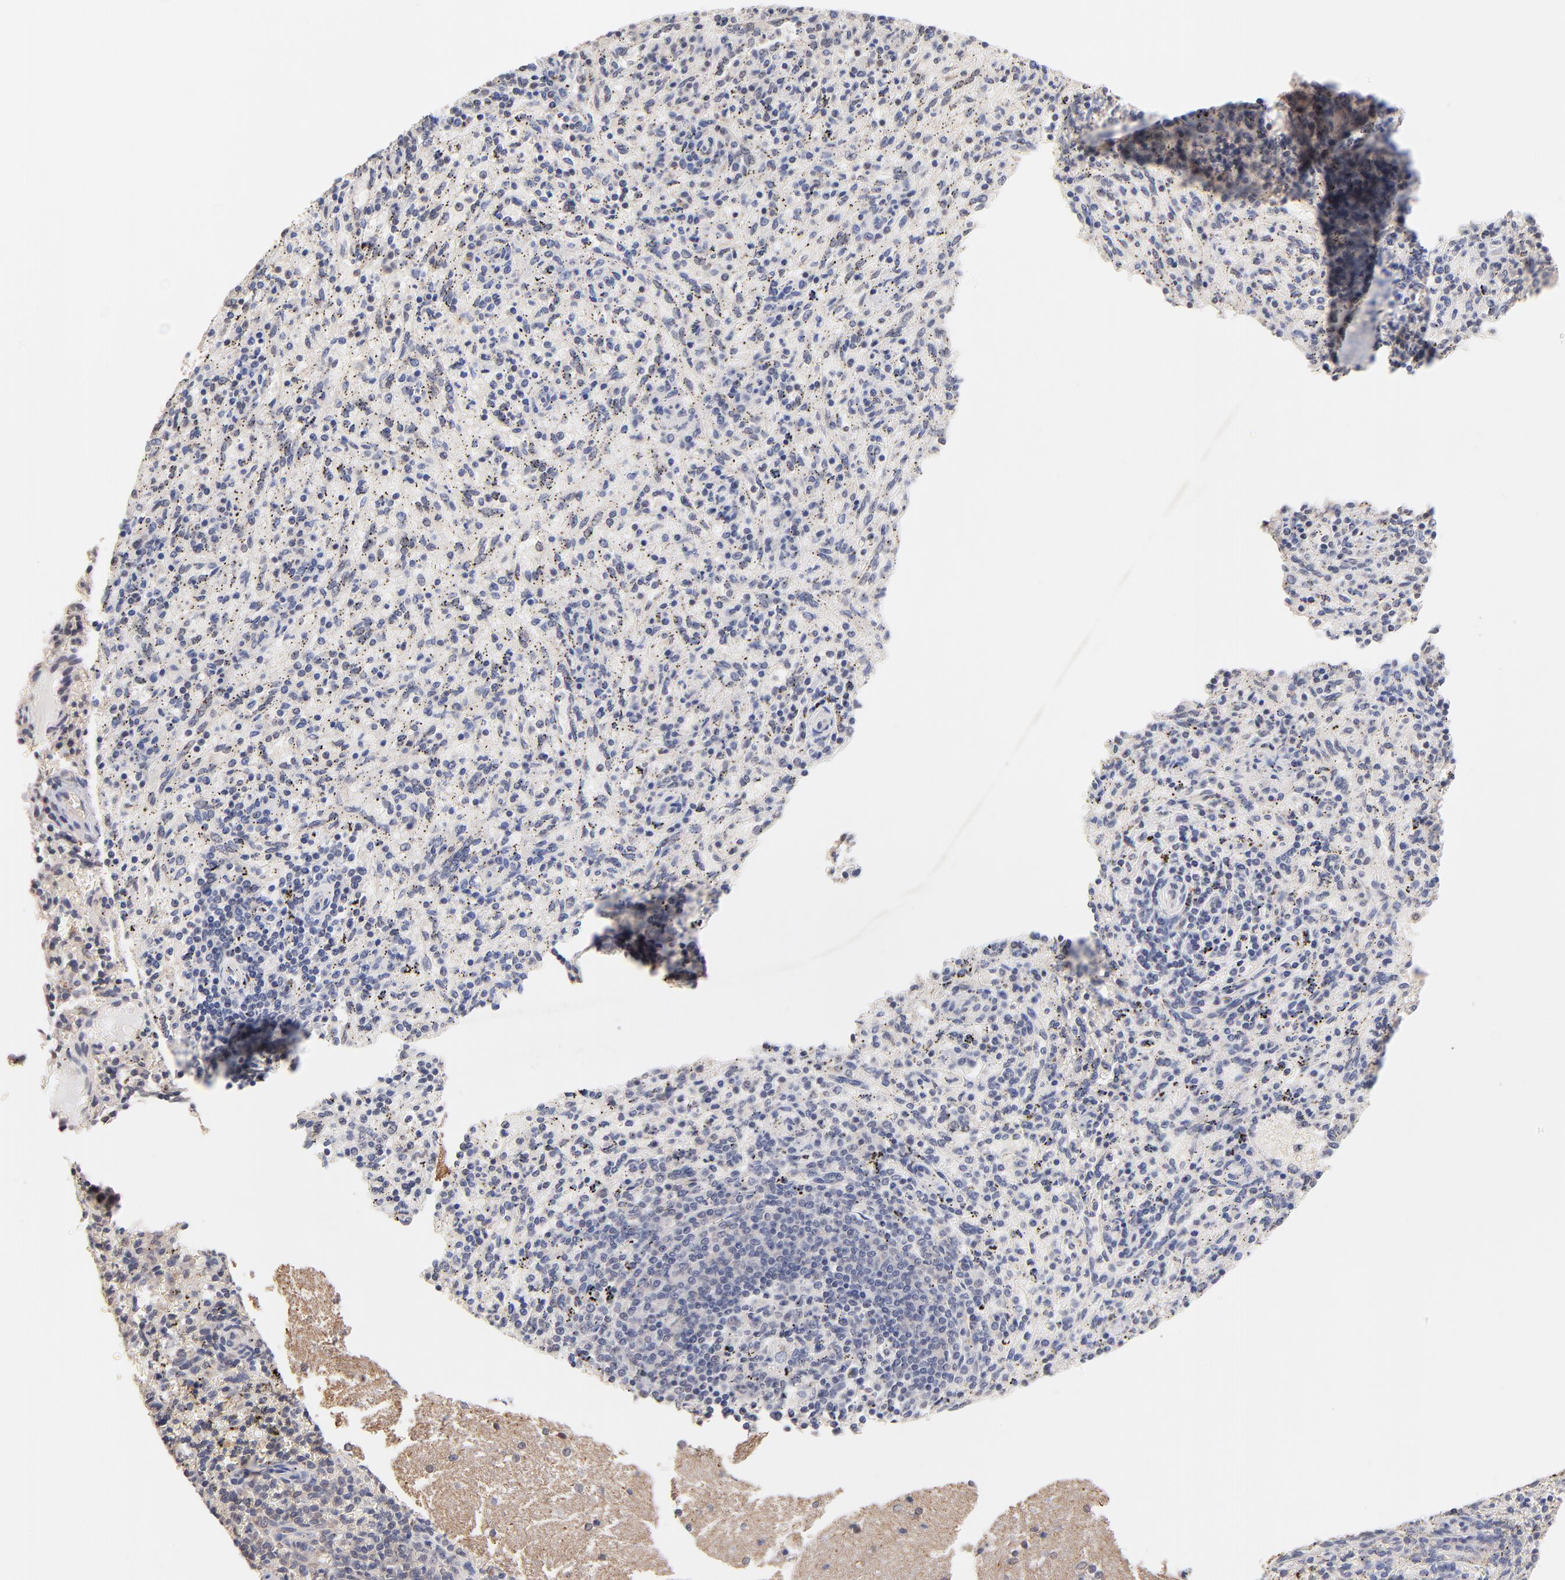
{"staining": {"intensity": "negative", "quantity": "none", "location": "none"}, "tissue": "spleen", "cell_type": "Cells in red pulp", "image_type": "normal", "snomed": [{"axis": "morphology", "description": "Normal tissue, NOS"}, {"axis": "topography", "description": "Spleen"}], "caption": "DAB (3,3'-diaminobenzidine) immunohistochemical staining of benign spleen exhibits no significant staining in cells in red pulp. (DAB IHC visualized using brightfield microscopy, high magnification).", "gene": "RIBC2", "patient": {"sex": "female", "age": 10}}